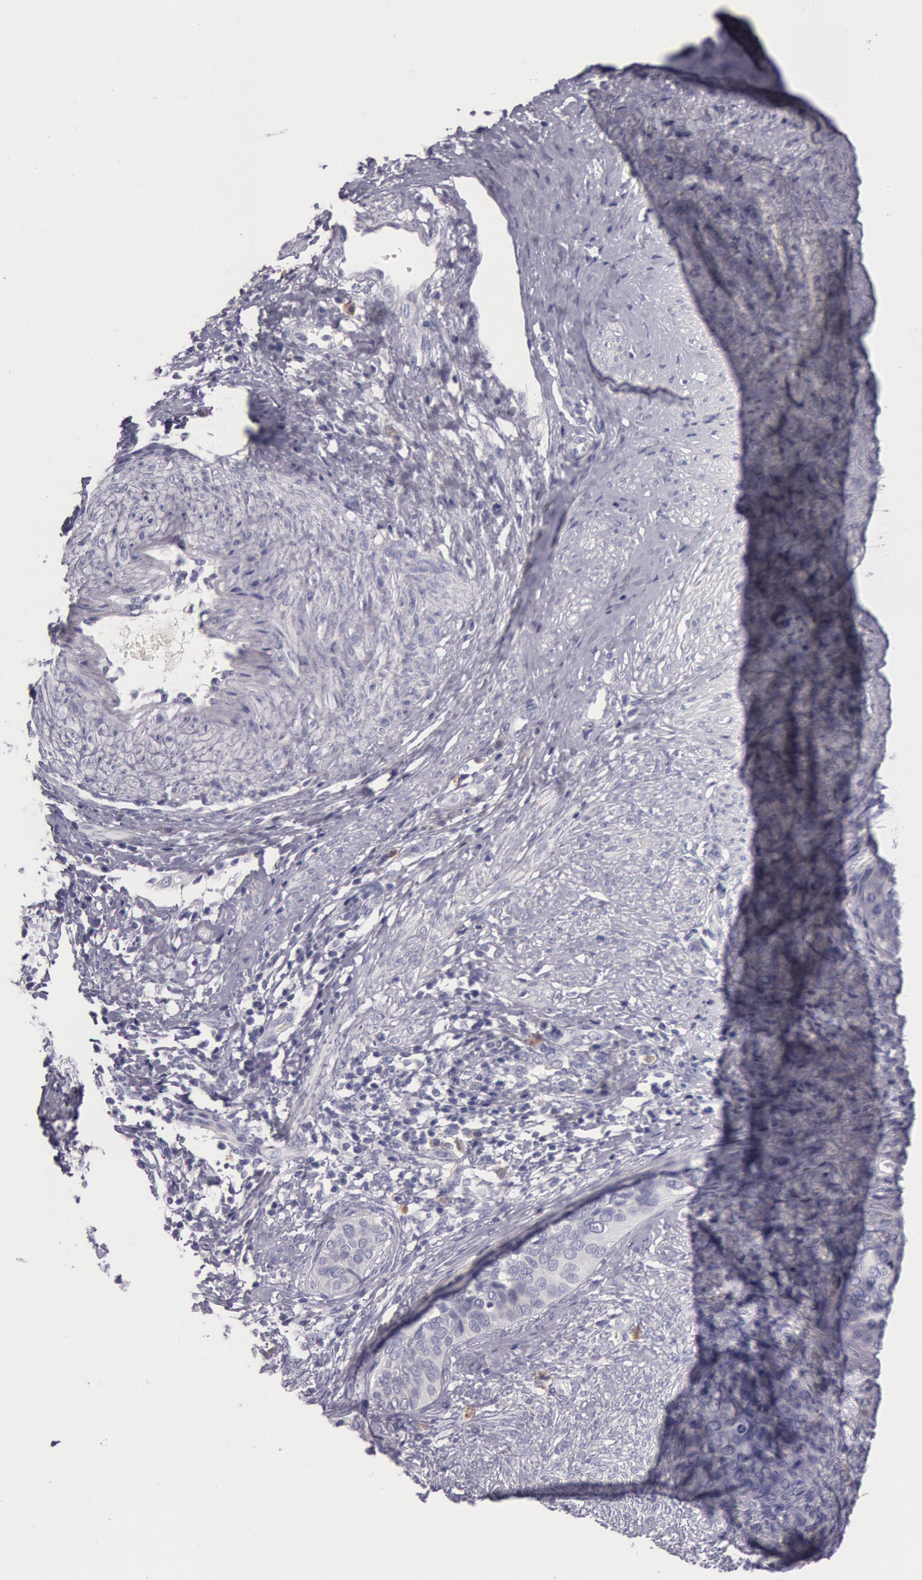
{"staining": {"intensity": "negative", "quantity": "none", "location": "none"}, "tissue": "cervical cancer", "cell_type": "Tumor cells", "image_type": "cancer", "snomed": [{"axis": "morphology", "description": "Squamous cell carcinoma, NOS"}, {"axis": "topography", "description": "Cervix"}], "caption": "Immunohistochemistry photomicrograph of cervical squamous cell carcinoma stained for a protein (brown), which exhibits no staining in tumor cells.", "gene": "EGFR", "patient": {"sex": "female", "age": 31}}